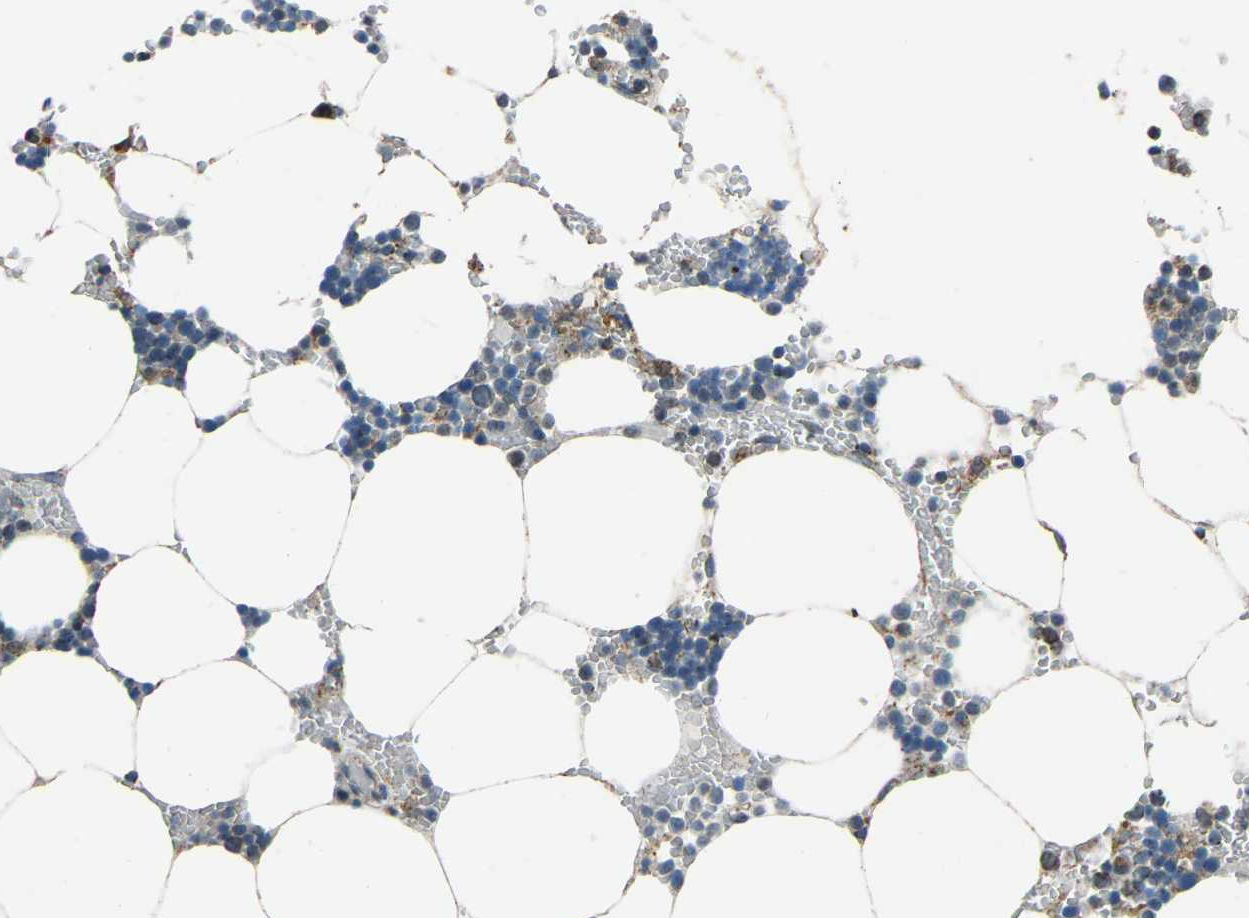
{"staining": {"intensity": "moderate", "quantity": "<25%", "location": "cytoplasmic/membranous"}, "tissue": "bone marrow", "cell_type": "Hematopoietic cells", "image_type": "normal", "snomed": [{"axis": "morphology", "description": "Normal tissue, NOS"}, {"axis": "topography", "description": "Bone marrow"}], "caption": "Protein analysis of benign bone marrow displays moderate cytoplasmic/membranous expression in approximately <25% of hematopoietic cells. The staining was performed using DAB, with brown indicating positive protein expression. Nuclei are stained blue with hematoxylin.", "gene": "RBM33", "patient": {"sex": "male", "age": 70}}